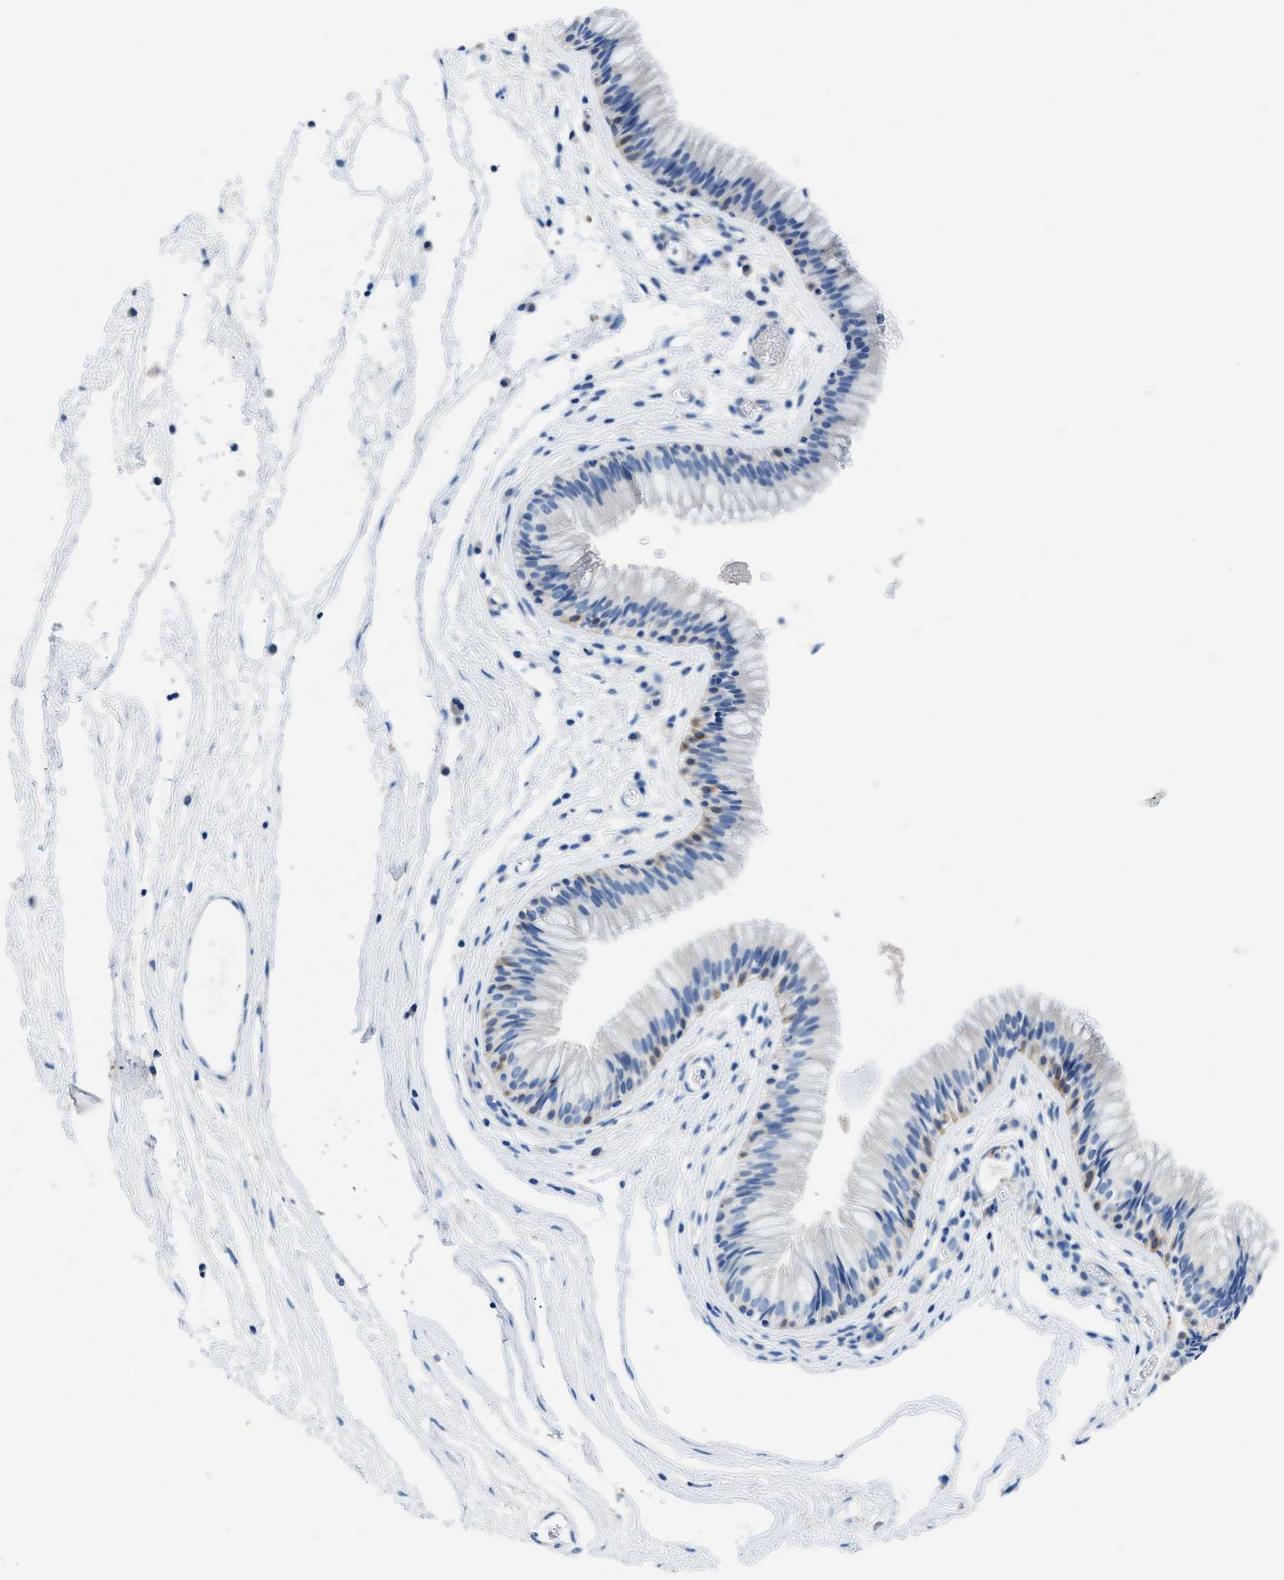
{"staining": {"intensity": "strong", "quantity": "<25%", "location": "cytoplasmic/membranous"}, "tissue": "nasopharynx", "cell_type": "Respiratory epithelial cells", "image_type": "normal", "snomed": [{"axis": "morphology", "description": "Normal tissue, NOS"}, {"axis": "morphology", "description": "Inflammation, NOS"}, {"axis": "topography", "description": "Nasopharynx"}], "caption": "DAB immunohistochemical staining of unremarkable human nasopharynx exhibits strong cytoplasmic/membranous protein staining in about <25% of respiratory epithelial cells.", "gene": "SLC10A6", "patient": {"sex": "male", "age": 48}}